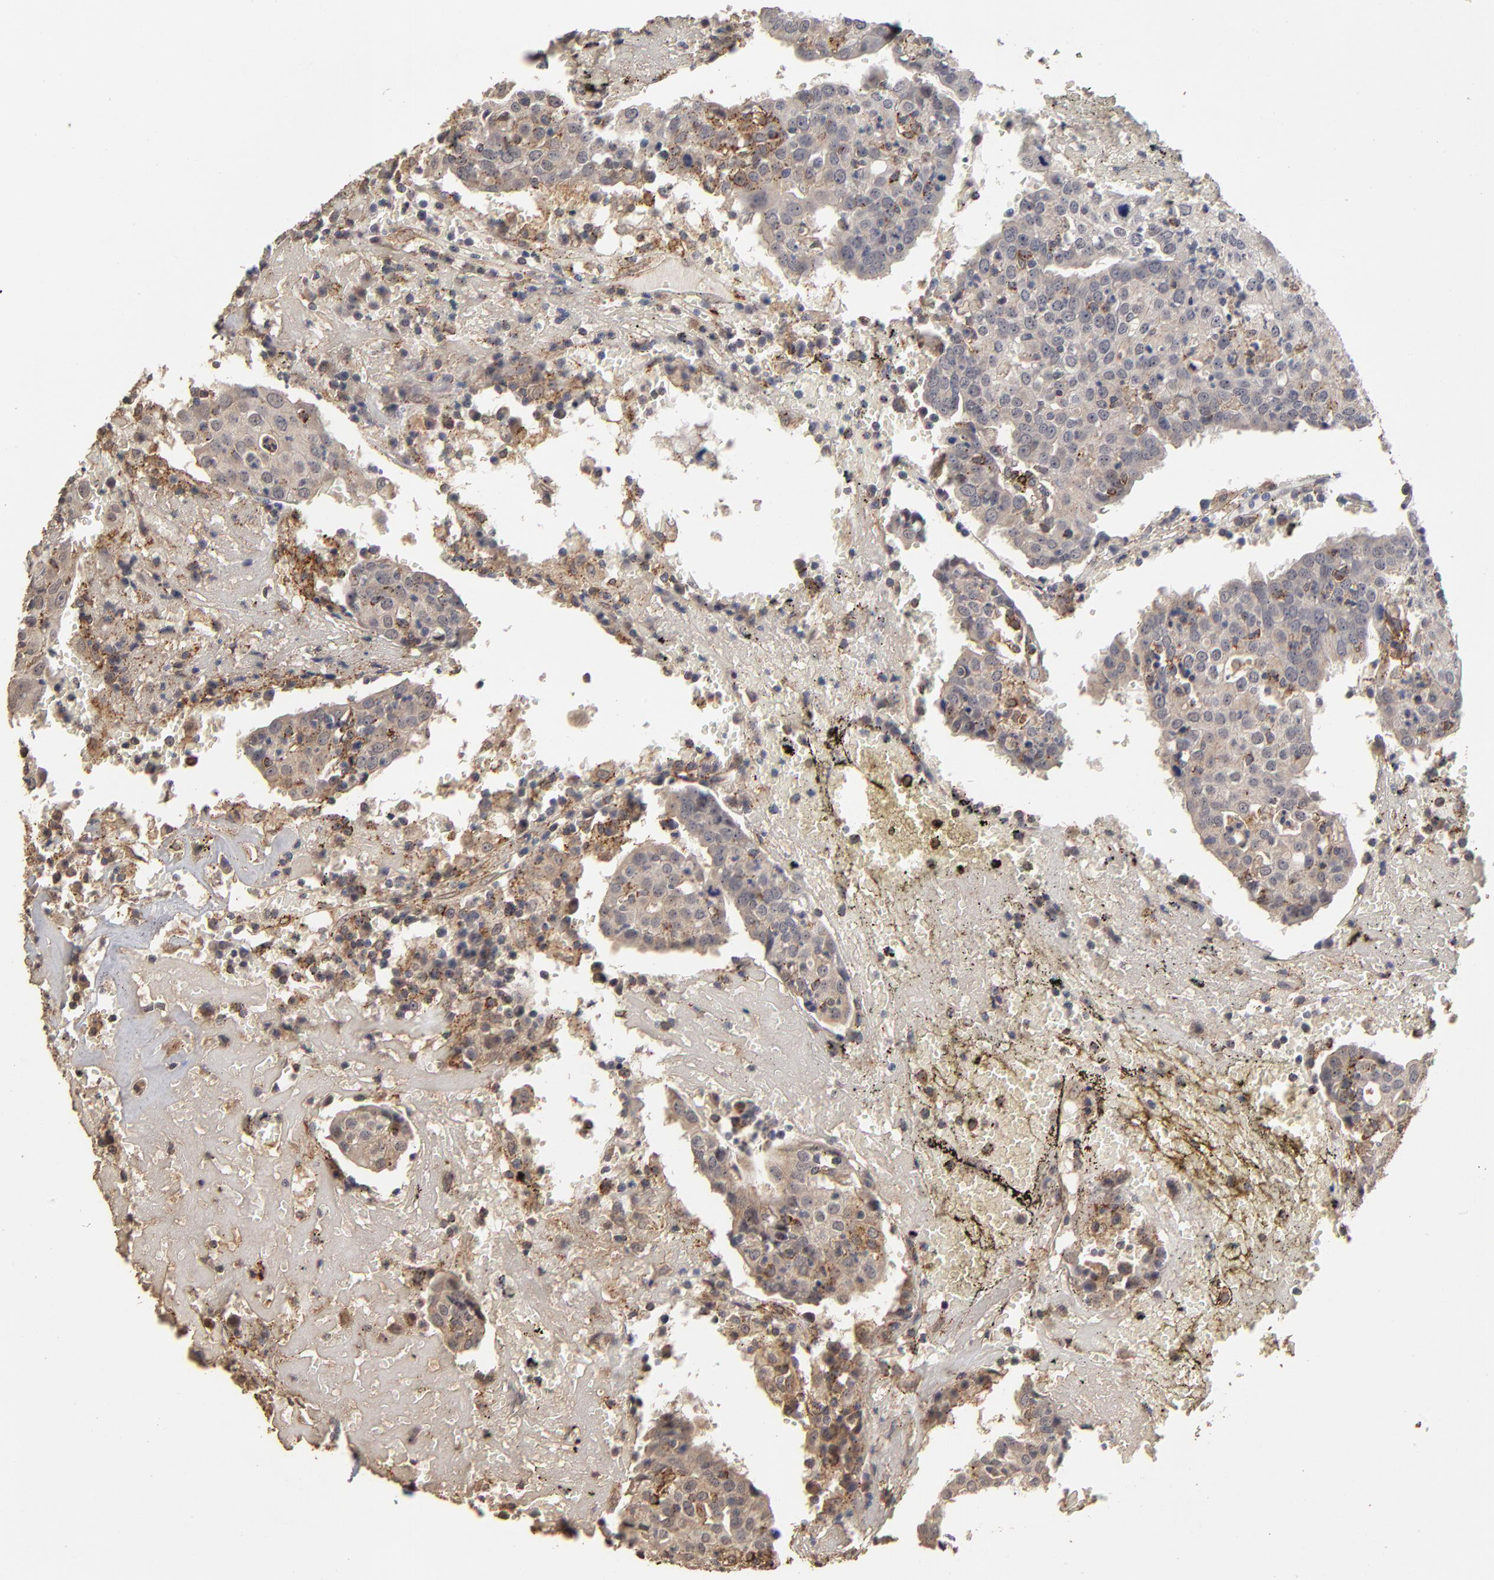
{"staining": {"intensity": "moderate", "quantity": "<25%", "location": "cytoplasmic/membranous"}, "tissue": "head and neck cancer", "cell_type": "Tumor cells", "image_type": "cancer", "snomed": [{"axis": "morphology", "description": "Adenocarcinoma, NOS"}, {"axis": "topography", "description": "Salivary gland"}, {"axis": "topography", "description": "Head-Neck"}], "caption": "IHC photomicrograph of neoplastic tissue: adenocarcinoma (head and neck) stained using immunohistochemistry (IHC) shows low levels of moderate protein expression localized specifically in the cytoplasmic/membranous of tumor cells, appearing as a cytoplasmic/membranous brown color.", "gene": "ASB8", "patient": {"sex": "female", "age": 65}}